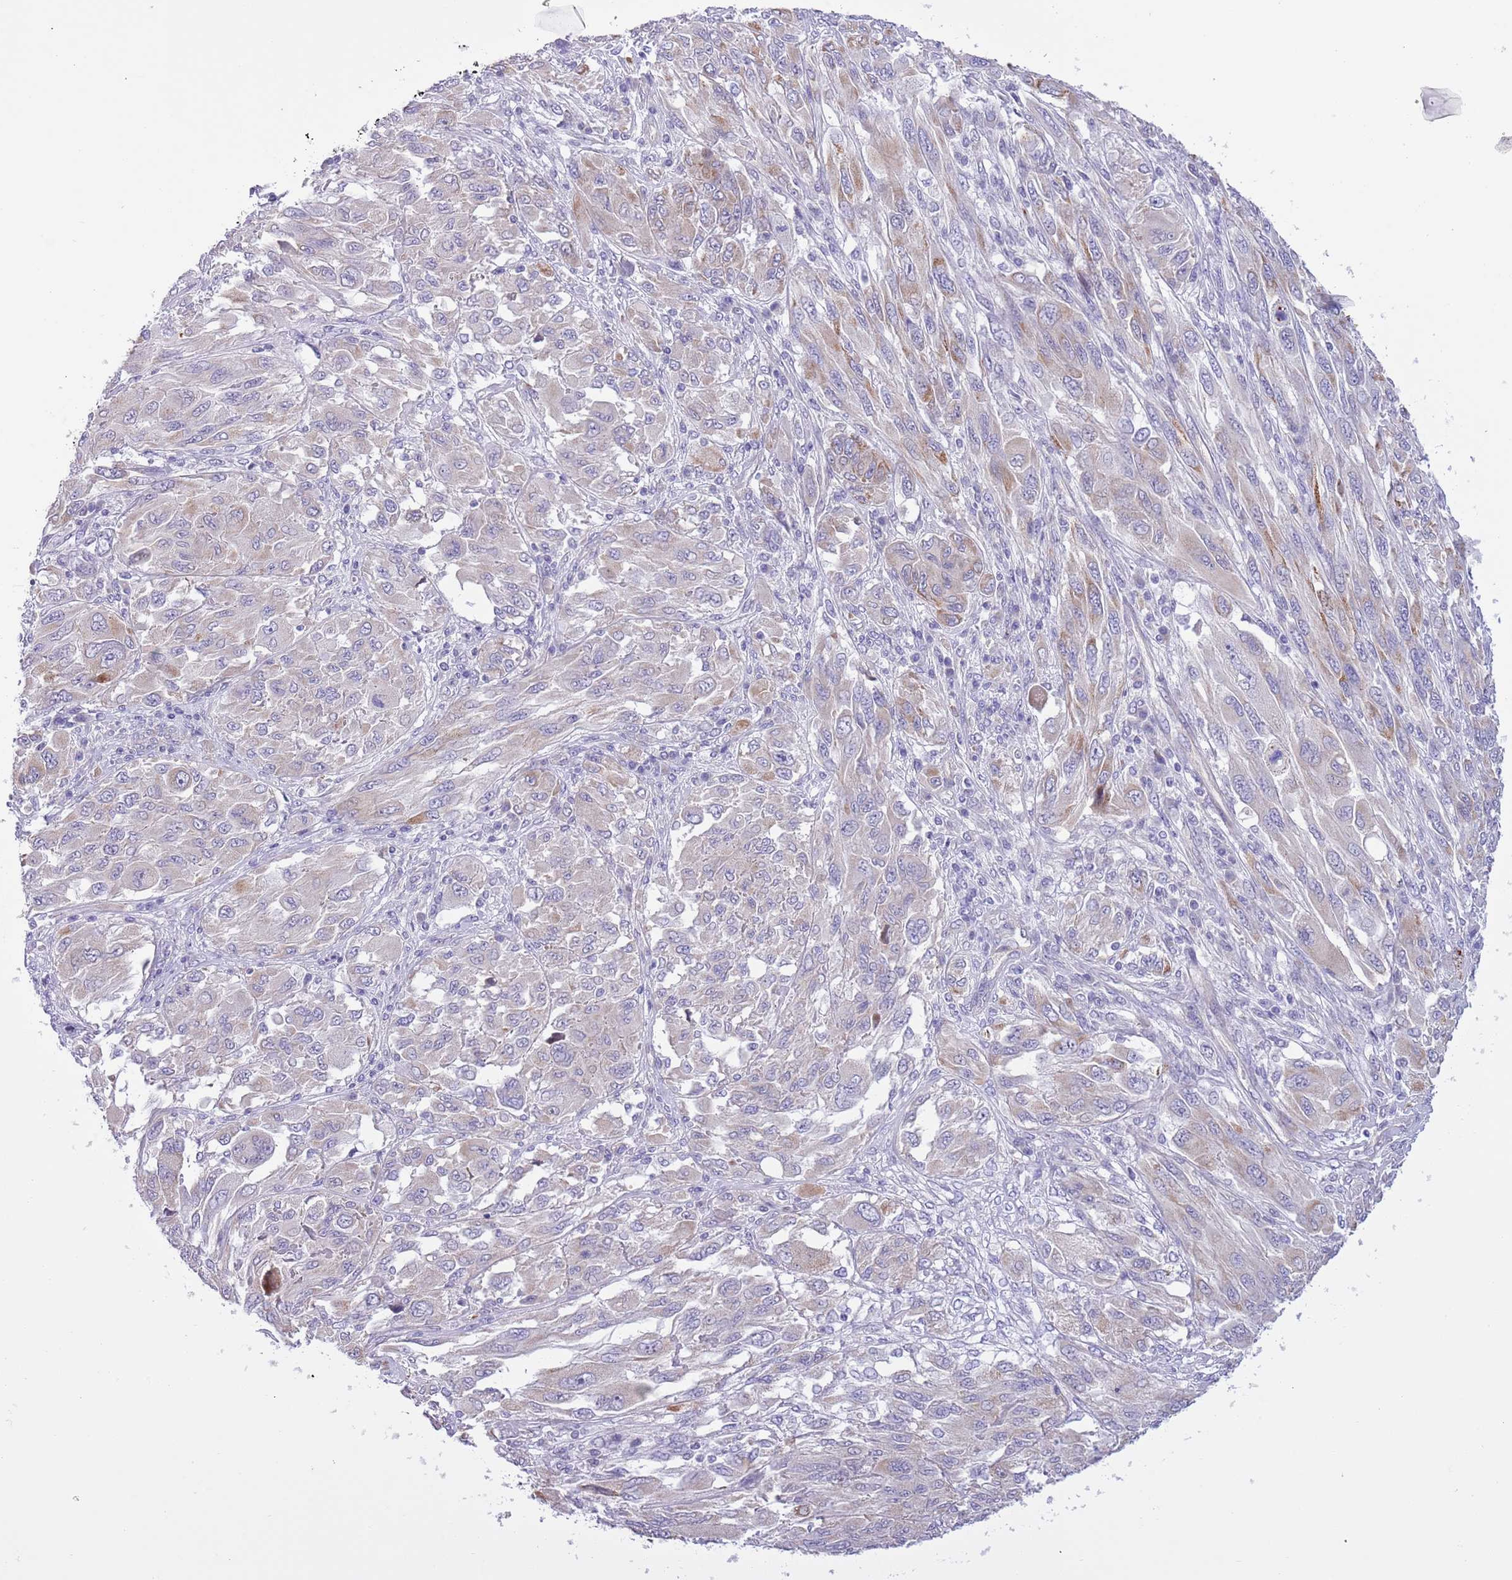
{"staining": {"intensity": "weak", "quantity": "<25%", "location": "cytoplasmic/membranous"}, "tissue": "melanoma", "cell_type": "Tumor cells", "image_type": "cancer", "snomed": [{"axis": "morphology", "description": "Malignant melanoma, NOS"}, {"axis": "topography", "description": "Skin"}], "caption": "The immunohistochemistry (IHC) photomicrograph has no significant positivity in tumor cells of malignant melanoma tissue.", "gene": "NET1", "patient": {"sex": "female", "age": 91}}